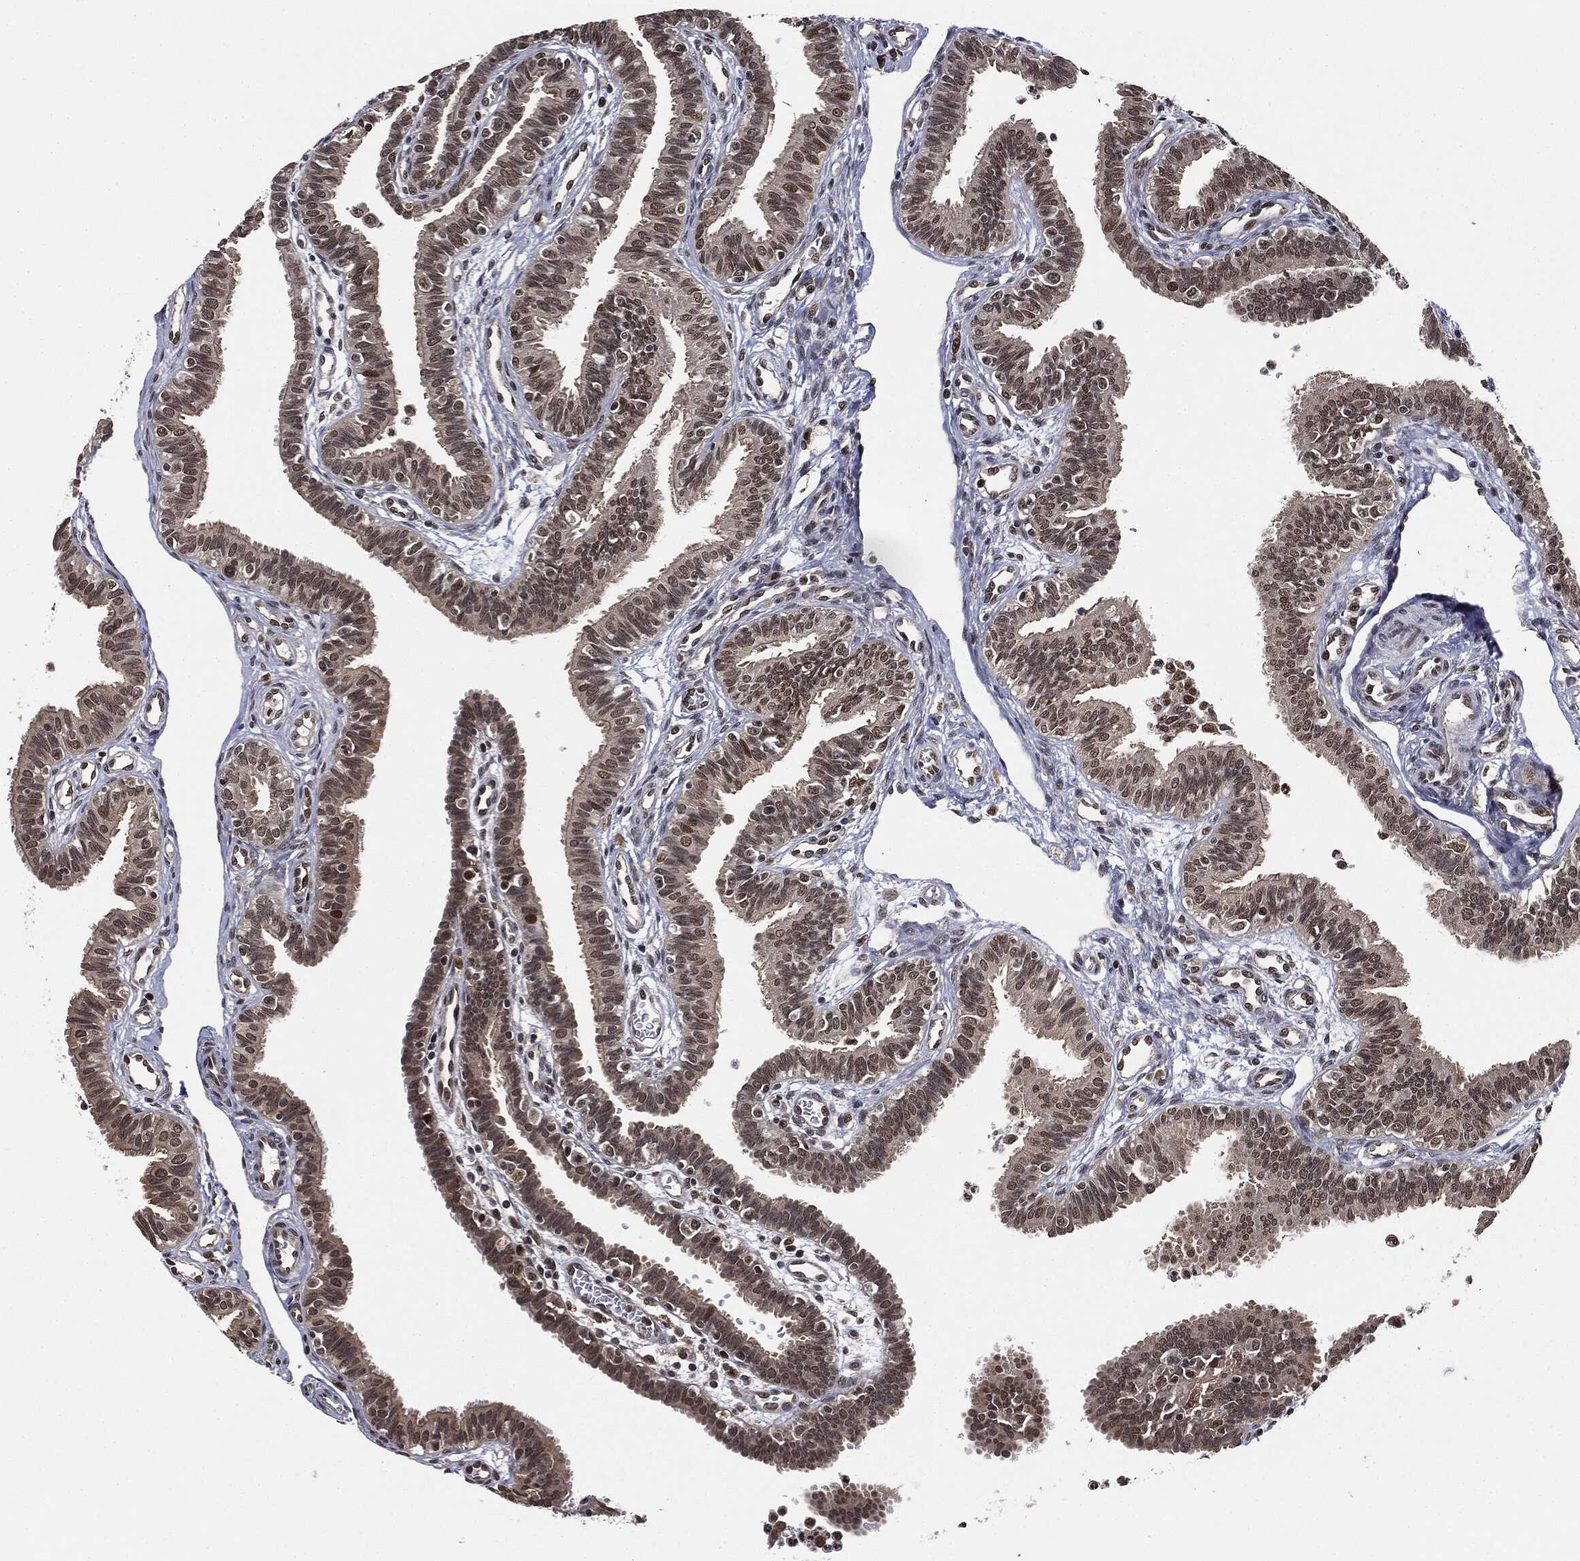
{"staining": {"intensity": "moderate", "quantity": ">75%", "location": "cytoplasmic/membranous,nuclear"}, "tissue": "fallopian tube", "cell_type": "Glandular cells", "image_type": "normal", "snomed": [{"axis": "morphology", "description": "Normal tissue, NOS"}, {"axis": "topography", "description": "Fallopian tube"}], "caption": "DAB immunohistochemical staining of benign human fallopian tube reveals moderate cytoplasmic/membranous,nuclear protein positivity in approximately >75% of glandular cells. Using DAB (3,3'-diaminobenzidine) (brown) and hematoxylin (blue) stains, captured at high magnification using brightfield microscopy.", "gene": "TBC1D22A", "patient": {"sex": "female", "age": 36}}